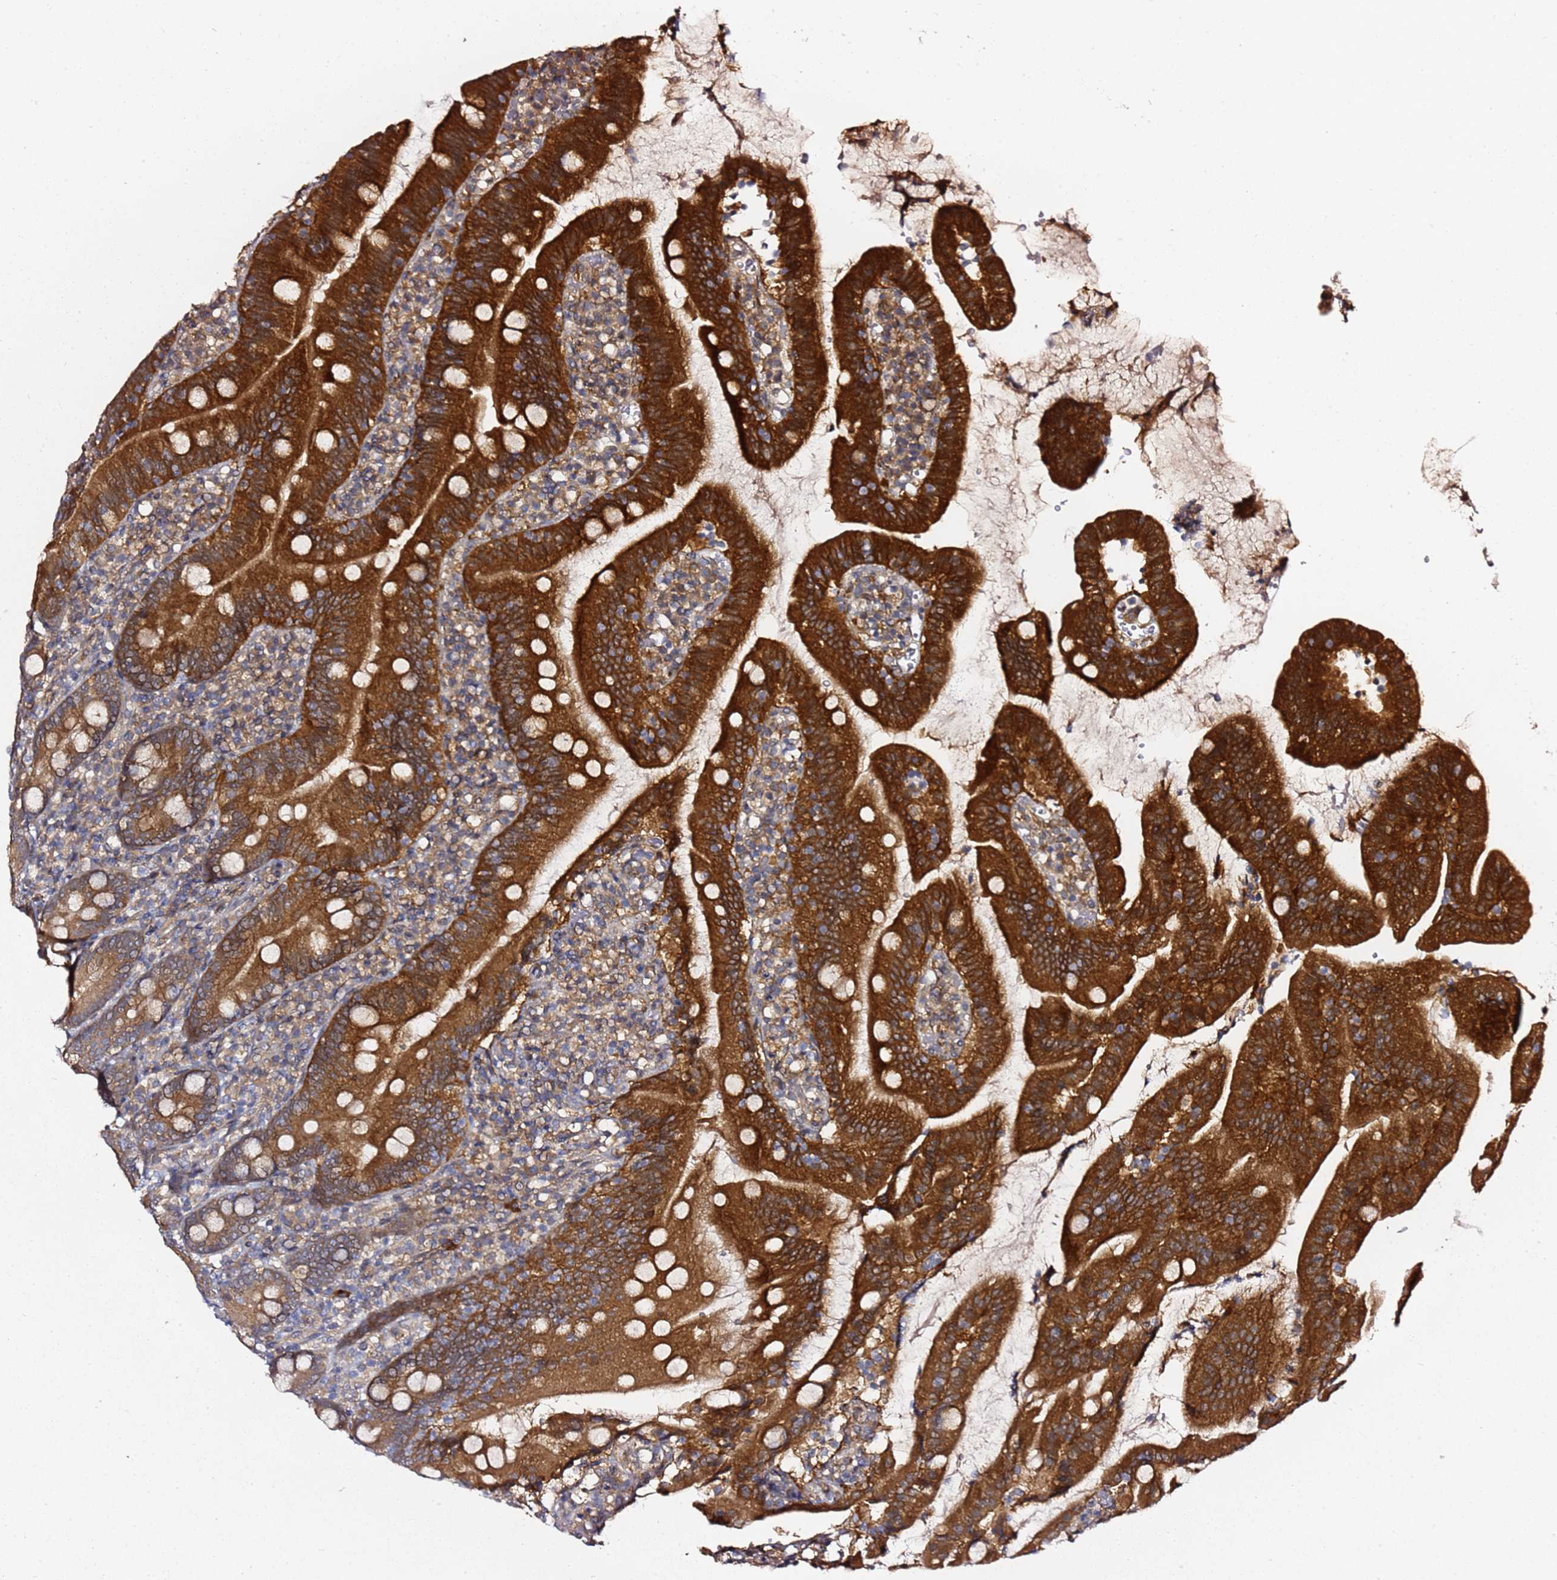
{"staining": {"intensity": "strong", "quantity": ">75%", "location": "cytoplasmic/membranous"}, "tissue": "duodenum", "cell_type": "Glandular cells", "image_type": "normal", "snomed": [{"axis": "morphology", "description": "Normal tissue, NOS"}, {"axis": "topography", "description": "Duodenum"}], "caption": "Immunohistochemical staining of normal duodenum shows >75% levels of strong cytoplasmic/membranous protein expression in about >75% of glandular cells. Using DAB (3,3'-diaminobenzidine) (brown) and hematoxylin (blue) stains, captured at high magnification using brightfield microscopy.", "gene": "PRKAB2", "patient": {"sex": "female", "age": 67}}